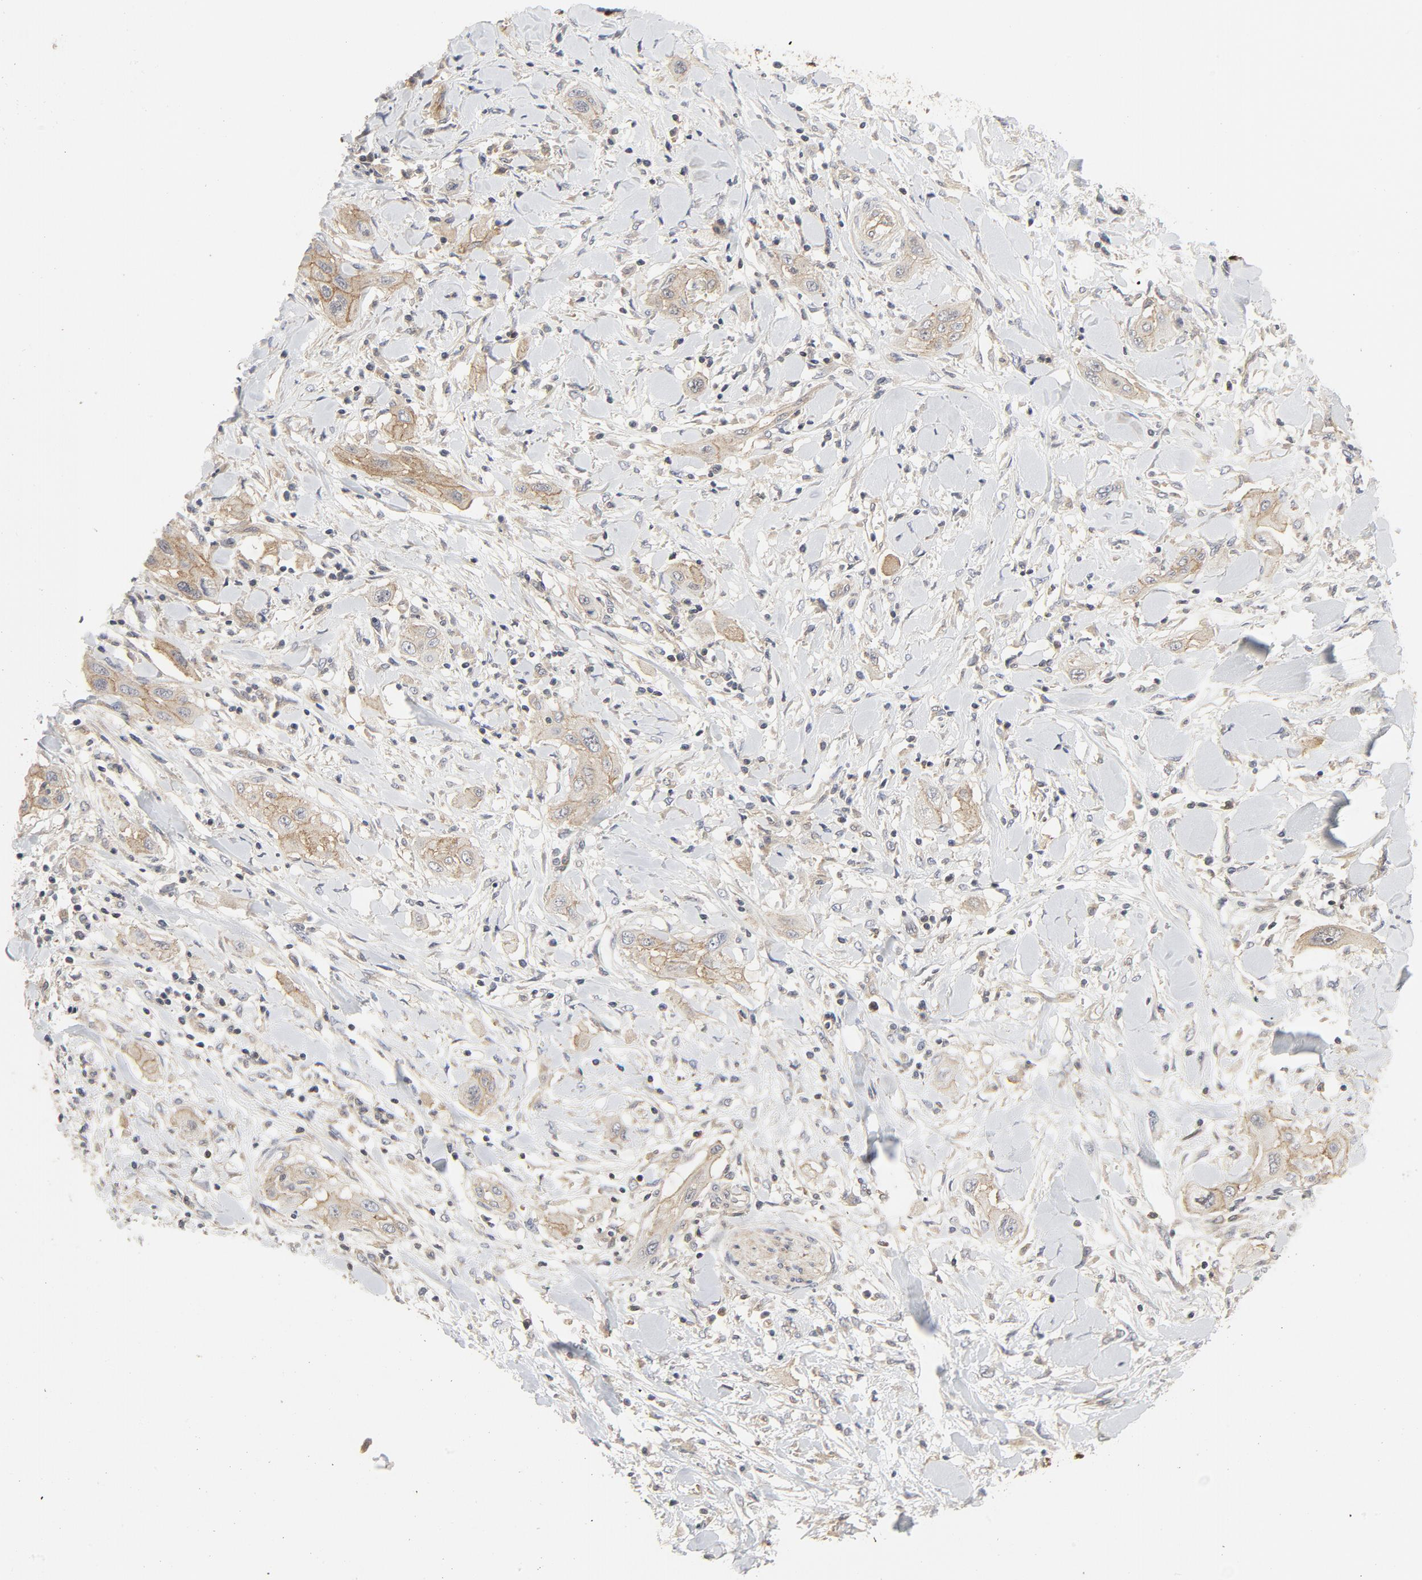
{"staining": {"intensity": "weak", "quantity": ">75%", "location": "cytoplasmic/membranous"}, "tissue": "lung cancer", "cell_type": "Tumor cells", "image_type": "cancer", "snomed": [{"axis": "morphology", "description": "Squamous cell carcinoma, NOS"}, {"axis": "topography", "description": "Lung"}], "caption": "Approximately >75% of tumor cells in human lung squamous cell carcinoma exhibit weak cytoplasmic/membranous protein positivity as visualized by brown immunohistochemical staining.", "gene": "MAP2K7", "patient": {"sex": "female", "age": 47}}